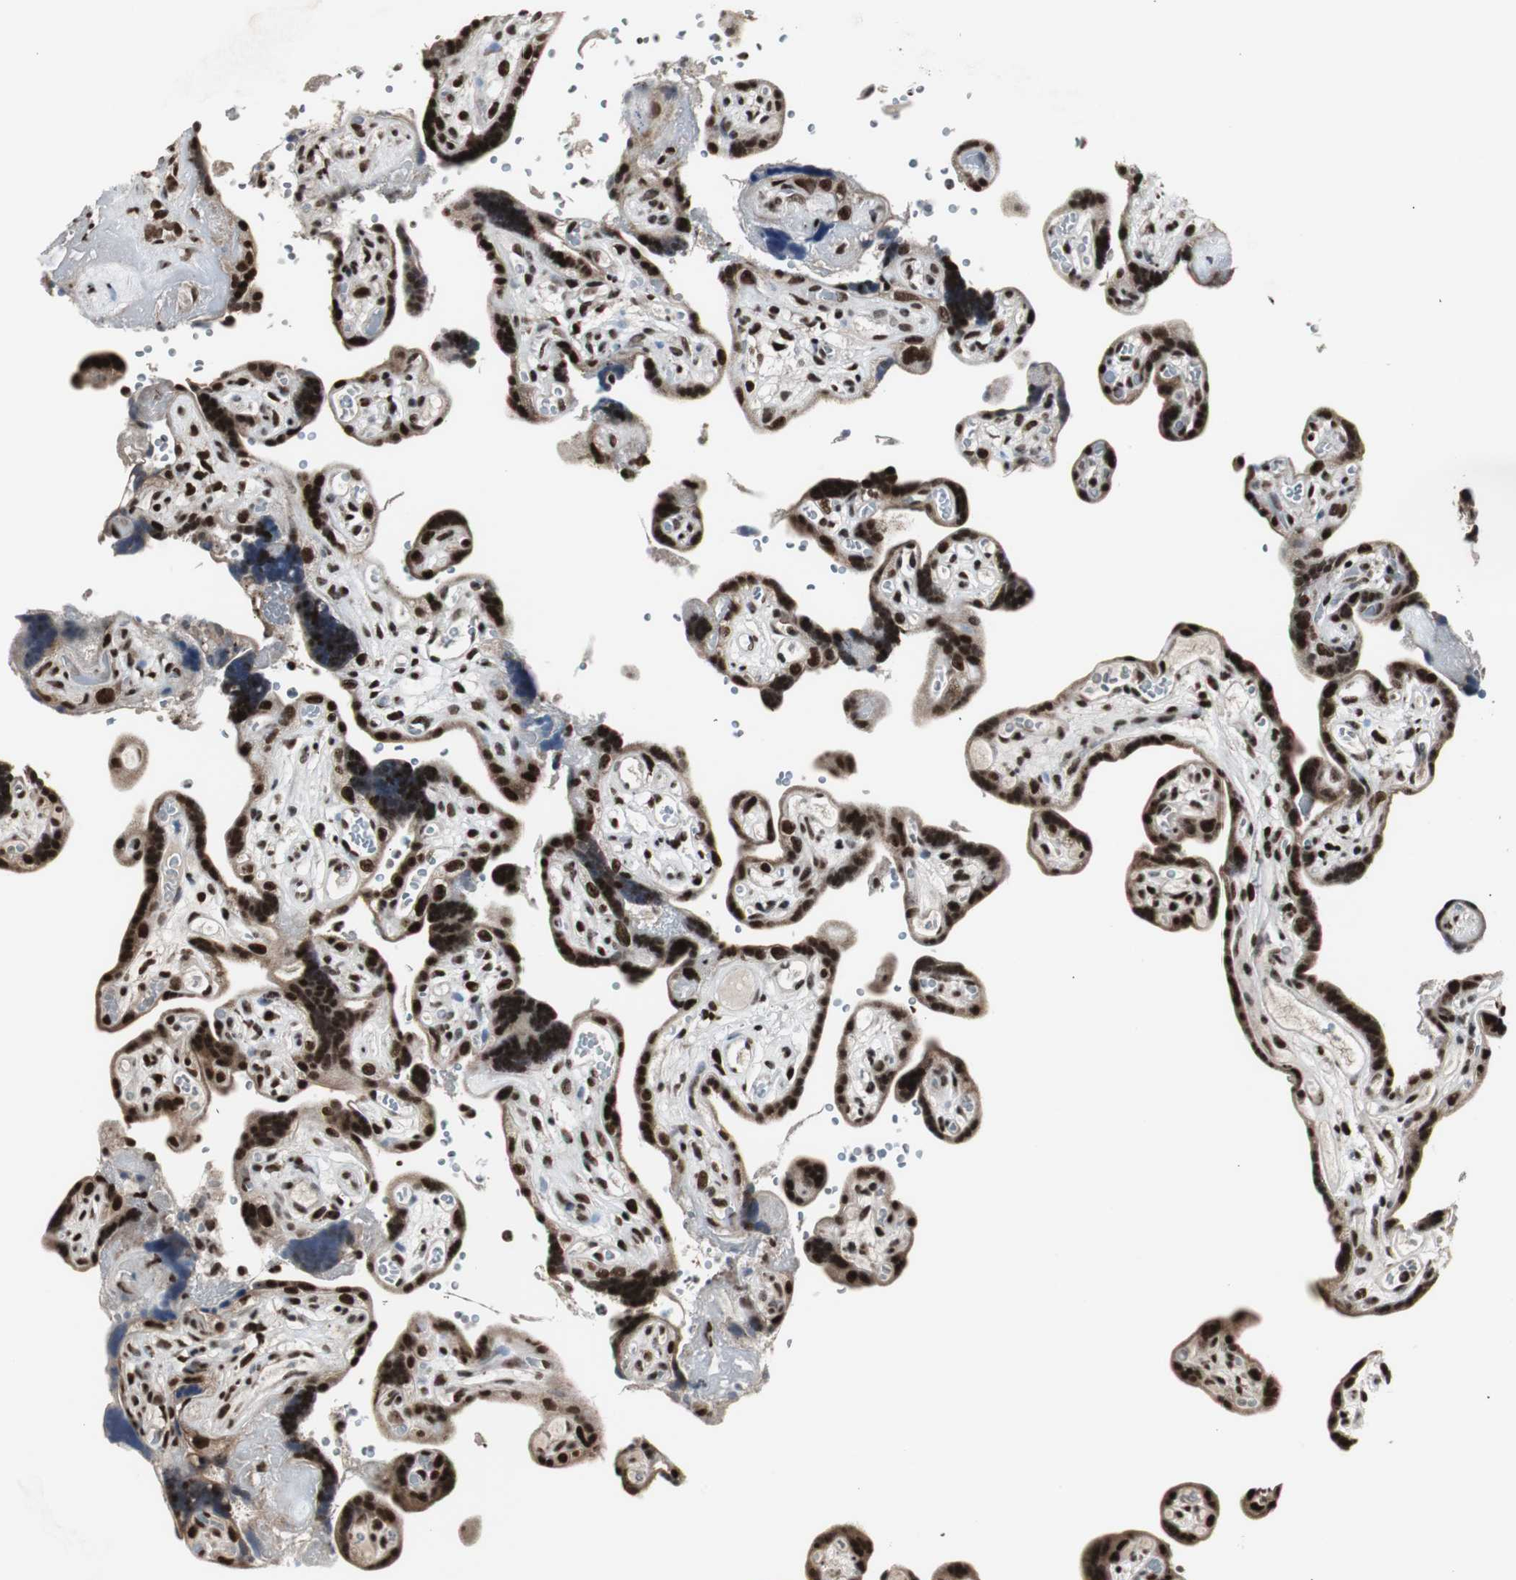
{"staining": {"intensity": "strong", "quantity": ">75%", "location": "nuclear"}, "tissue": "placenta", "cell_type": "Decidual cells", "image_type": "normal", "snomed": [{"axis": "morphology", "description": "Normal tissue, NOS"}, {"axis": "topography", "description": "Placenta"}], "caption": "DAB immunohistochemical staining of normal placenta displays strong nuclear protein staining in about >75% of decidual cells. The staining was performed using DAB to visualize the protein expression in brown, while the nuclei were stained in blue with hematoxylin (Magnification: 20x).", "gene": "PARN", "patient": {"sex": "female", "age": 30}}